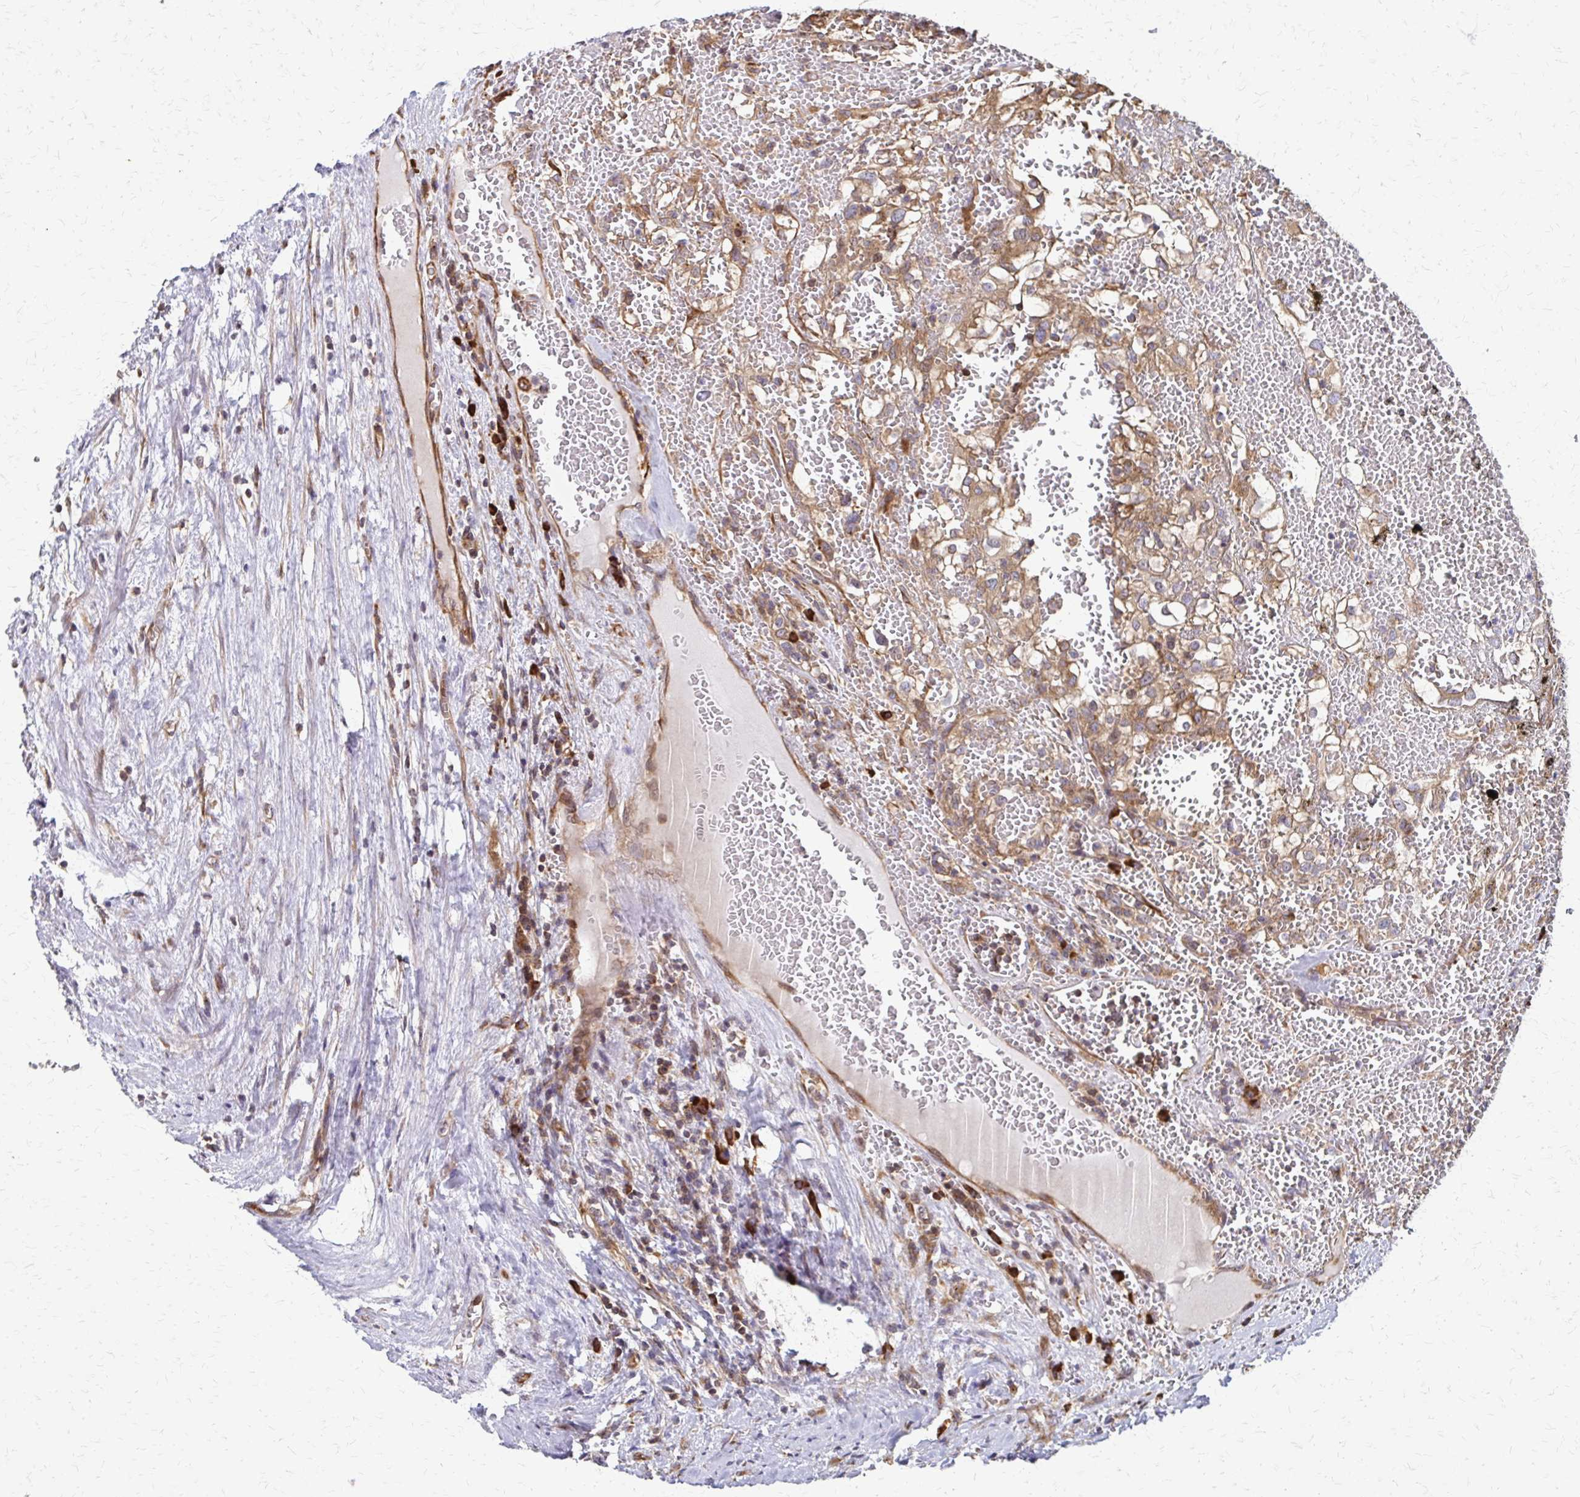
{"staining": {"intensity": "moderate", "quantity": ">75%", "location": "cytoplasmic/membranous"}, "tissue": "renal cancer", "cell_type": "Tumor cells", "image_type": "cancer", "snomed": [{"axis": "morphology", "description": "Adenocarcinoma, NOS"}, {"axis": "topography", "description": "Kidney"}], "caption": "Adenocarcinoma (renal) stained with immunohistochemistry (IHC) reveals moderate cytoplasmic/membranous expression in approximately >75% of tumor cells. Nuclei are stained in blue.", "gene": "EEF2", "patient": {"sex": "female", "age": 74}}